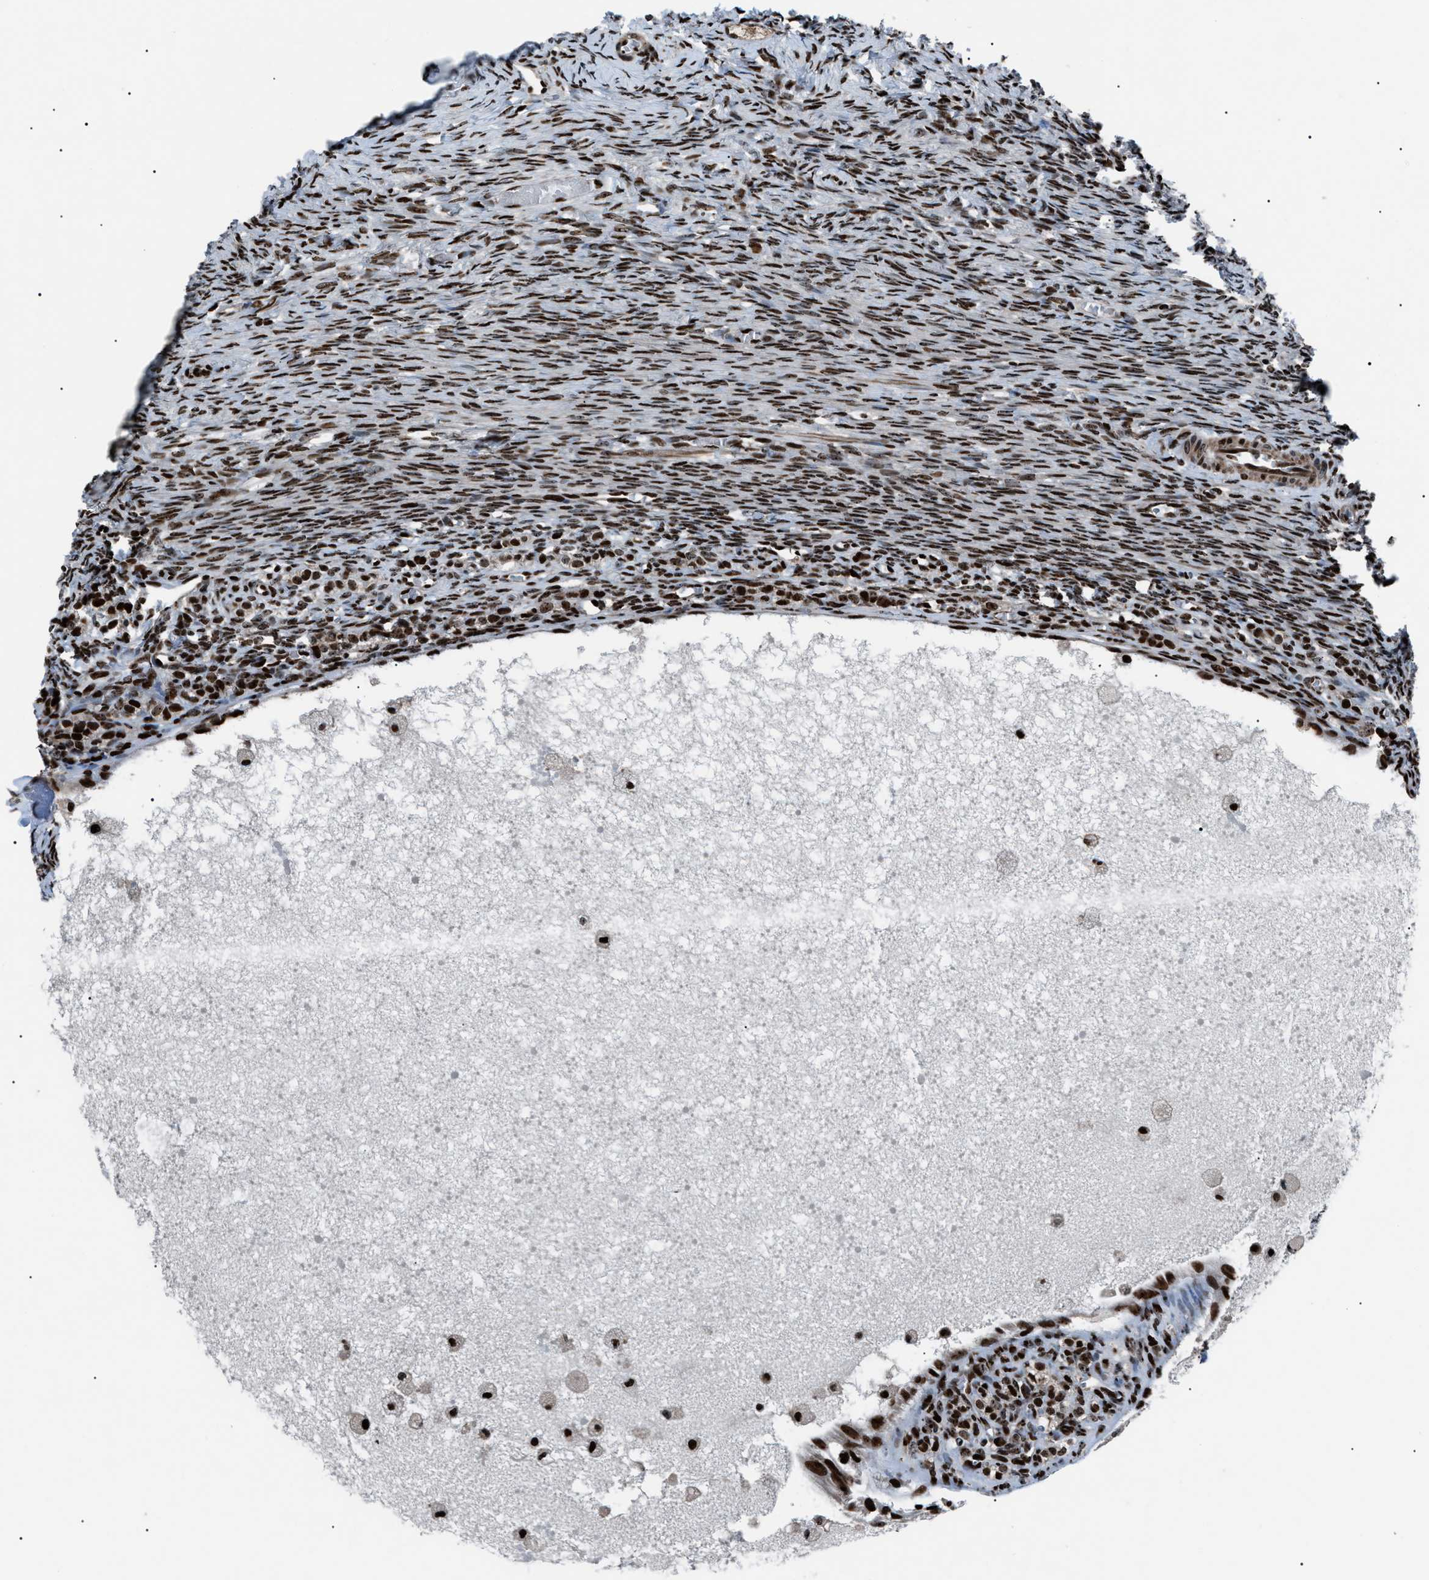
{"staining": {"intensity": "strong", "quantity": ">75%", "location": "cytoplasmic/membranous,nuclear"}, "tissue": "ovary", "cell_type": "Follicle cells", "image_type": "normal", "snomed": [{"axis": "morphology", "description": "Normal tissue, NOS"}, {"axis": "topography", "description": "Ovary"}], "caption": "Human ovary stained with a brown dye shows strong cytoplasmic/membranous,nuclear positive expression in about >75% of follicle cells.", "gene": "PRKX", "patient": {"sex": "female", "age": 27}}